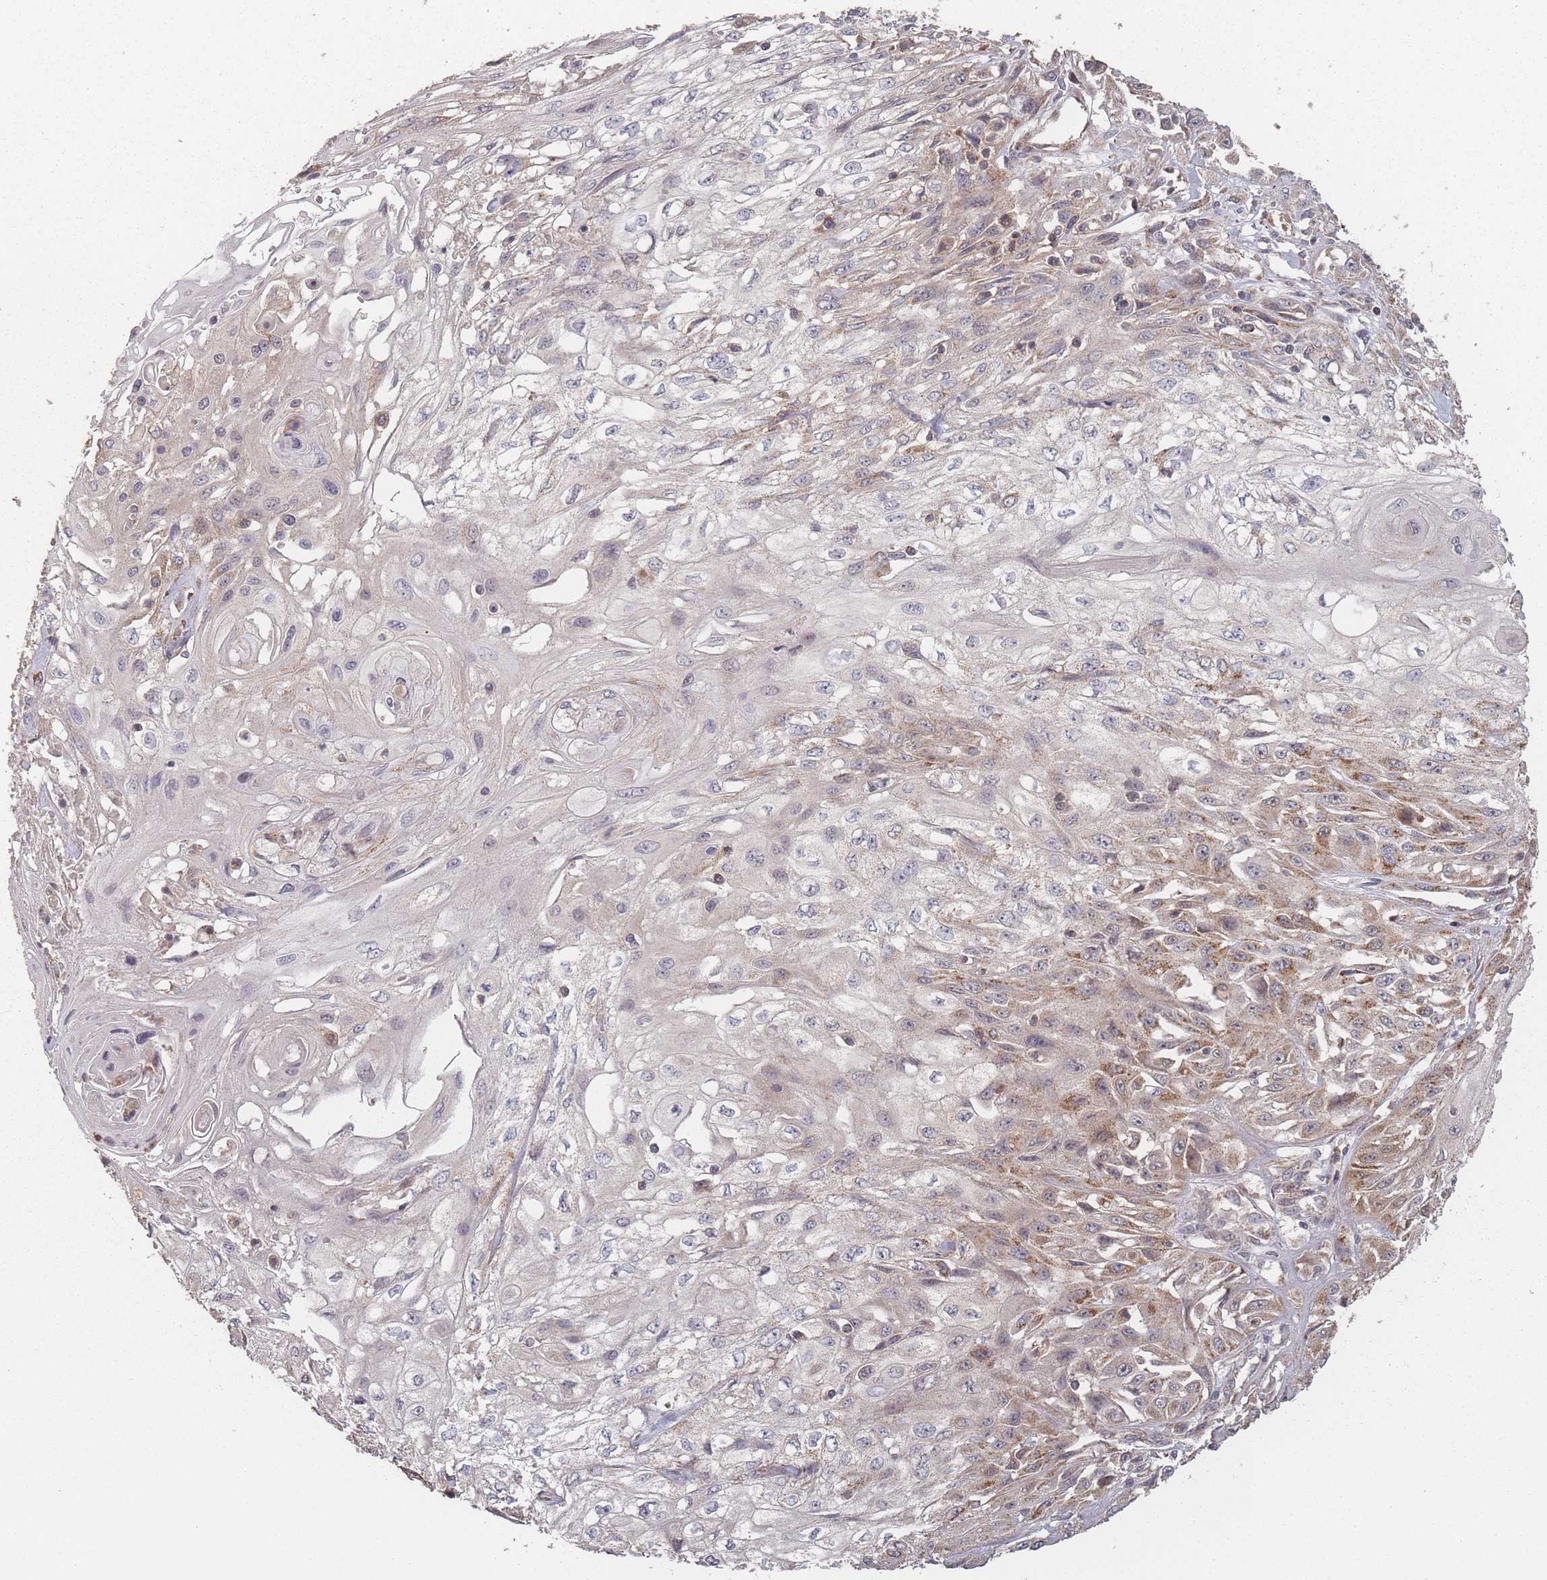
{"staining": {"intensity": "moderate", "quantity": "<25%", "location": "cytoplasmic/membranous"}, "tissue": "skin cancer", "cell_type": "Tumor cells", "image_type": "cancer", "snomed": [{"axis": "morphology", "description": "Squamous cell carcinoma, NOS"}, {"axis": "morphology", "description": "Squamous cell carcinoma, metastatic, NOS"}, {"axis": "topography", "description": "Skin"}, {"axis": "topography", "description": "Lymph node"}], "caption": "Squamous cell carcinoma (skin) stained with DAB immunohistochemistry (IHC) demonstrates low levels of moderate cytoplasmic/membranous staining in approximately <25% of tumor cells.", "gene": "LYRM7", "patient": {"sex": "male", "age": 75}}